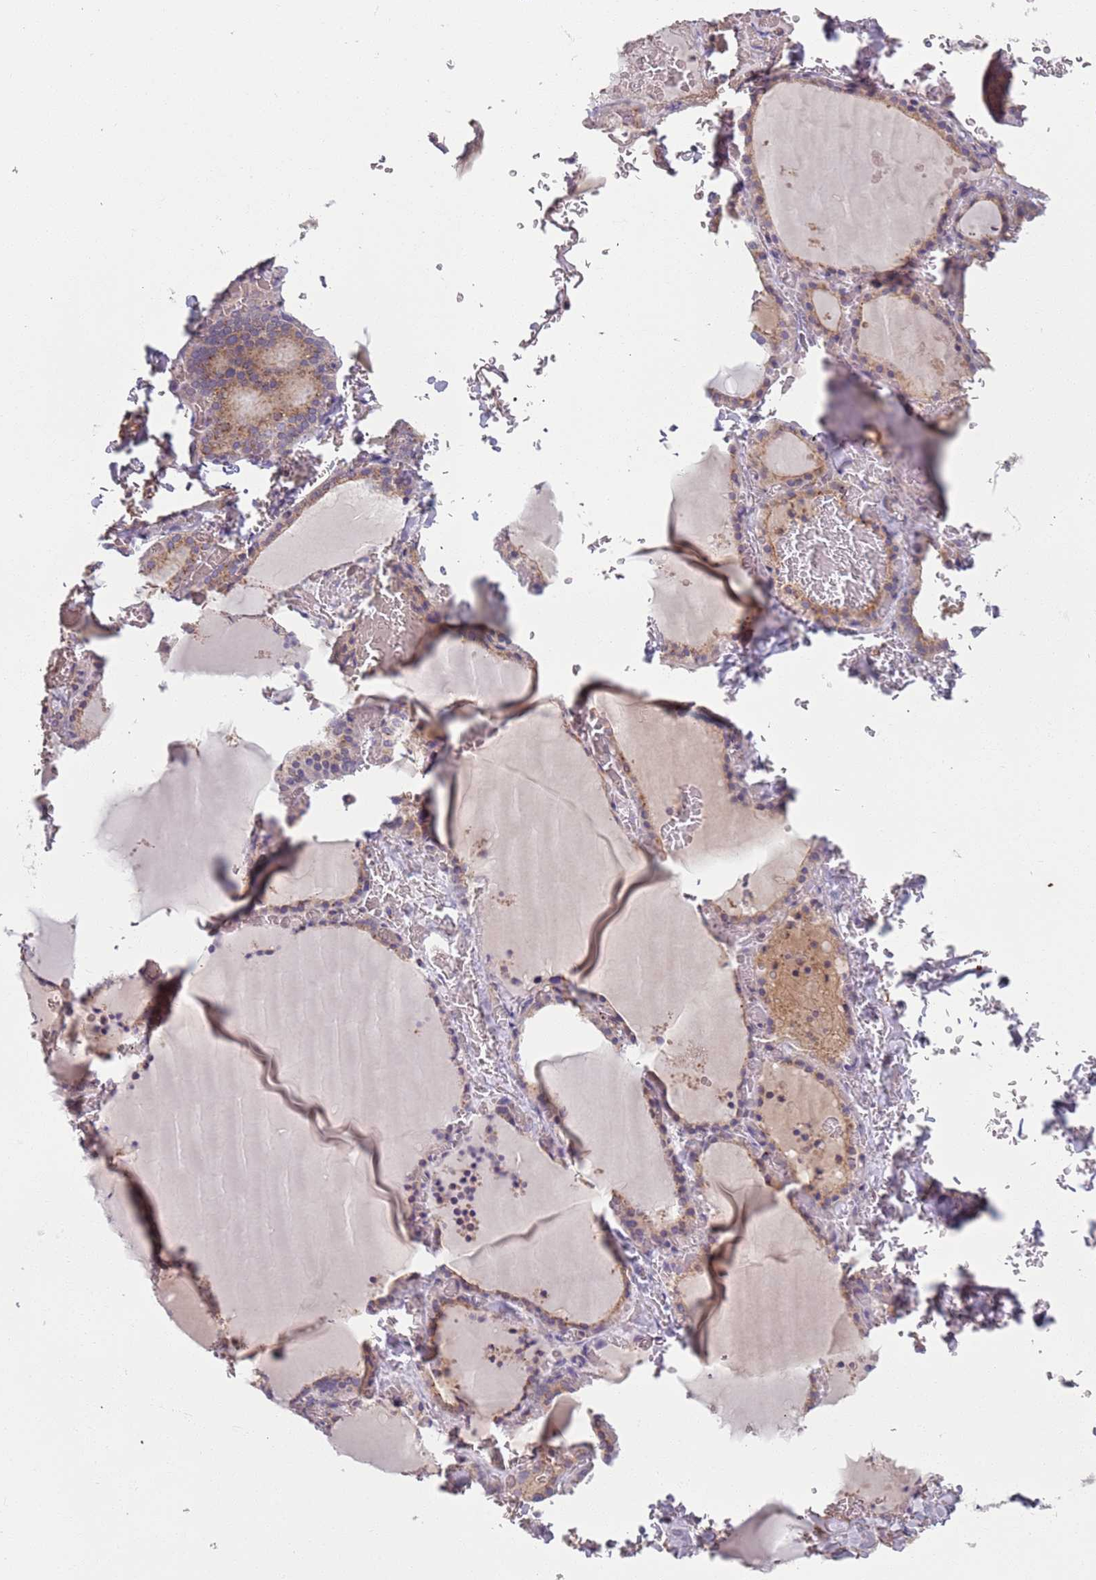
{"staining": {"intensity": "moderate", "quantity": ">75%", "location": "cytoplasmic/membranous"}, "tissue": "thyroid gland", "cell_type": "Glandular cells", "image_type": "normal", "snomed": [{"axis": "morphology", "description": "Normal tissue, NOS"}, {"axis": "topography", "description": "Thyroid gland"}], "caption": "Immunohistochemistry (IHC) staining of benign thyroid gland, which reveals medium levels of moderate cytoplasmic/membranous staining in approximately >75% of glandular cells indicating moderate cytoplasmic/membranous protein positivity. The staining was performed using DAB (brown) for protein detection and nuclei were counterstained in hematoxylin (blue).", "gene": "AKTIP", "patient": {"sex": "female", "age": 39}}